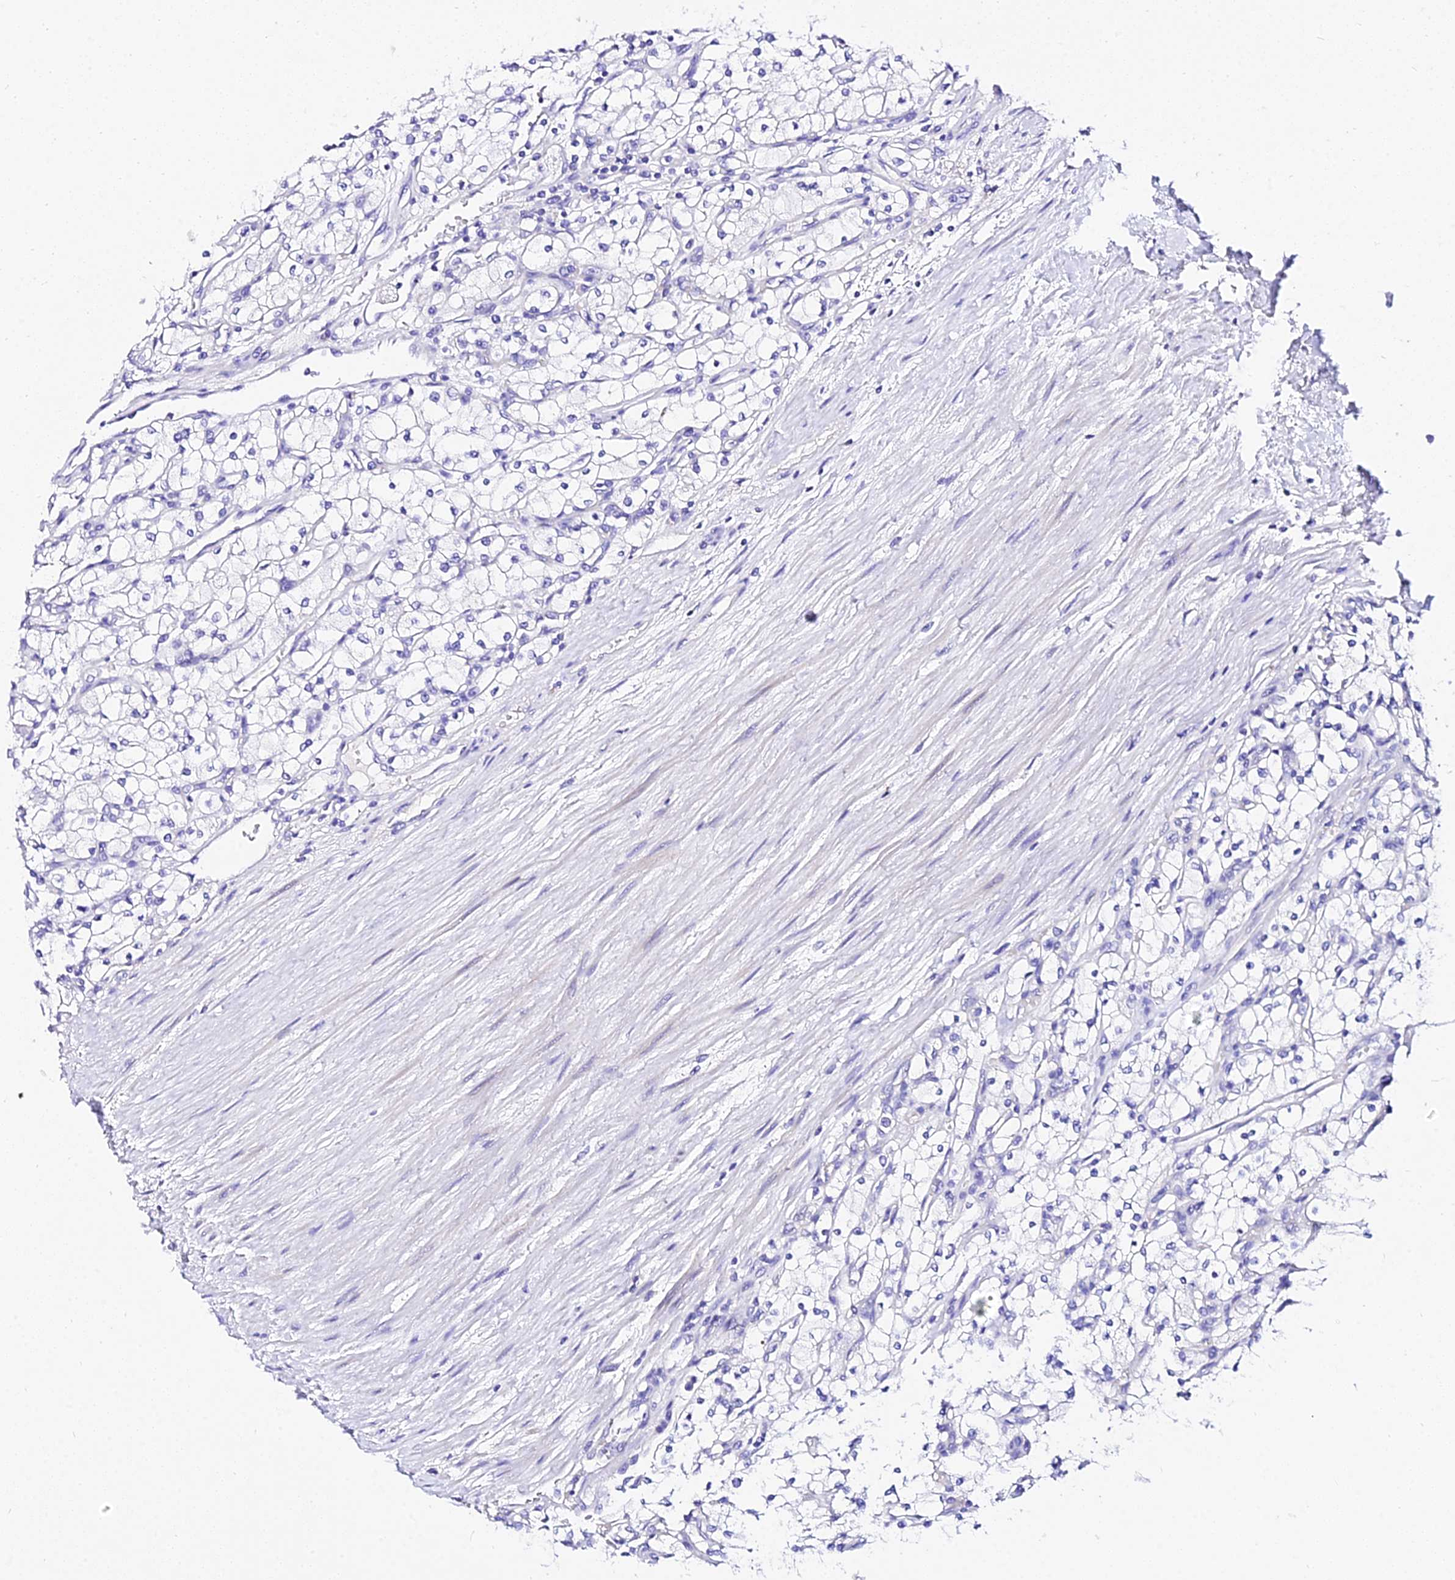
{"staining": {"intensity": "negative", "quantity": "none", "location": "none"}, "tissue": "renal cancer", "cell_type": "Tumor cells", "image_type": "cancer", "snomed": [{"axis": "morphology", "description": "Adenocarcinoma, NOS"}, {"axis": "topography", "description": "Kidney"}], "caption": "This is an immunohistochemistry (IHC) micrograph of adenocarcinoma (renal). There is no positivity in tumor cells.", "gene": "DEFB106A", "patient": {"sex": "male", "age": 80}}